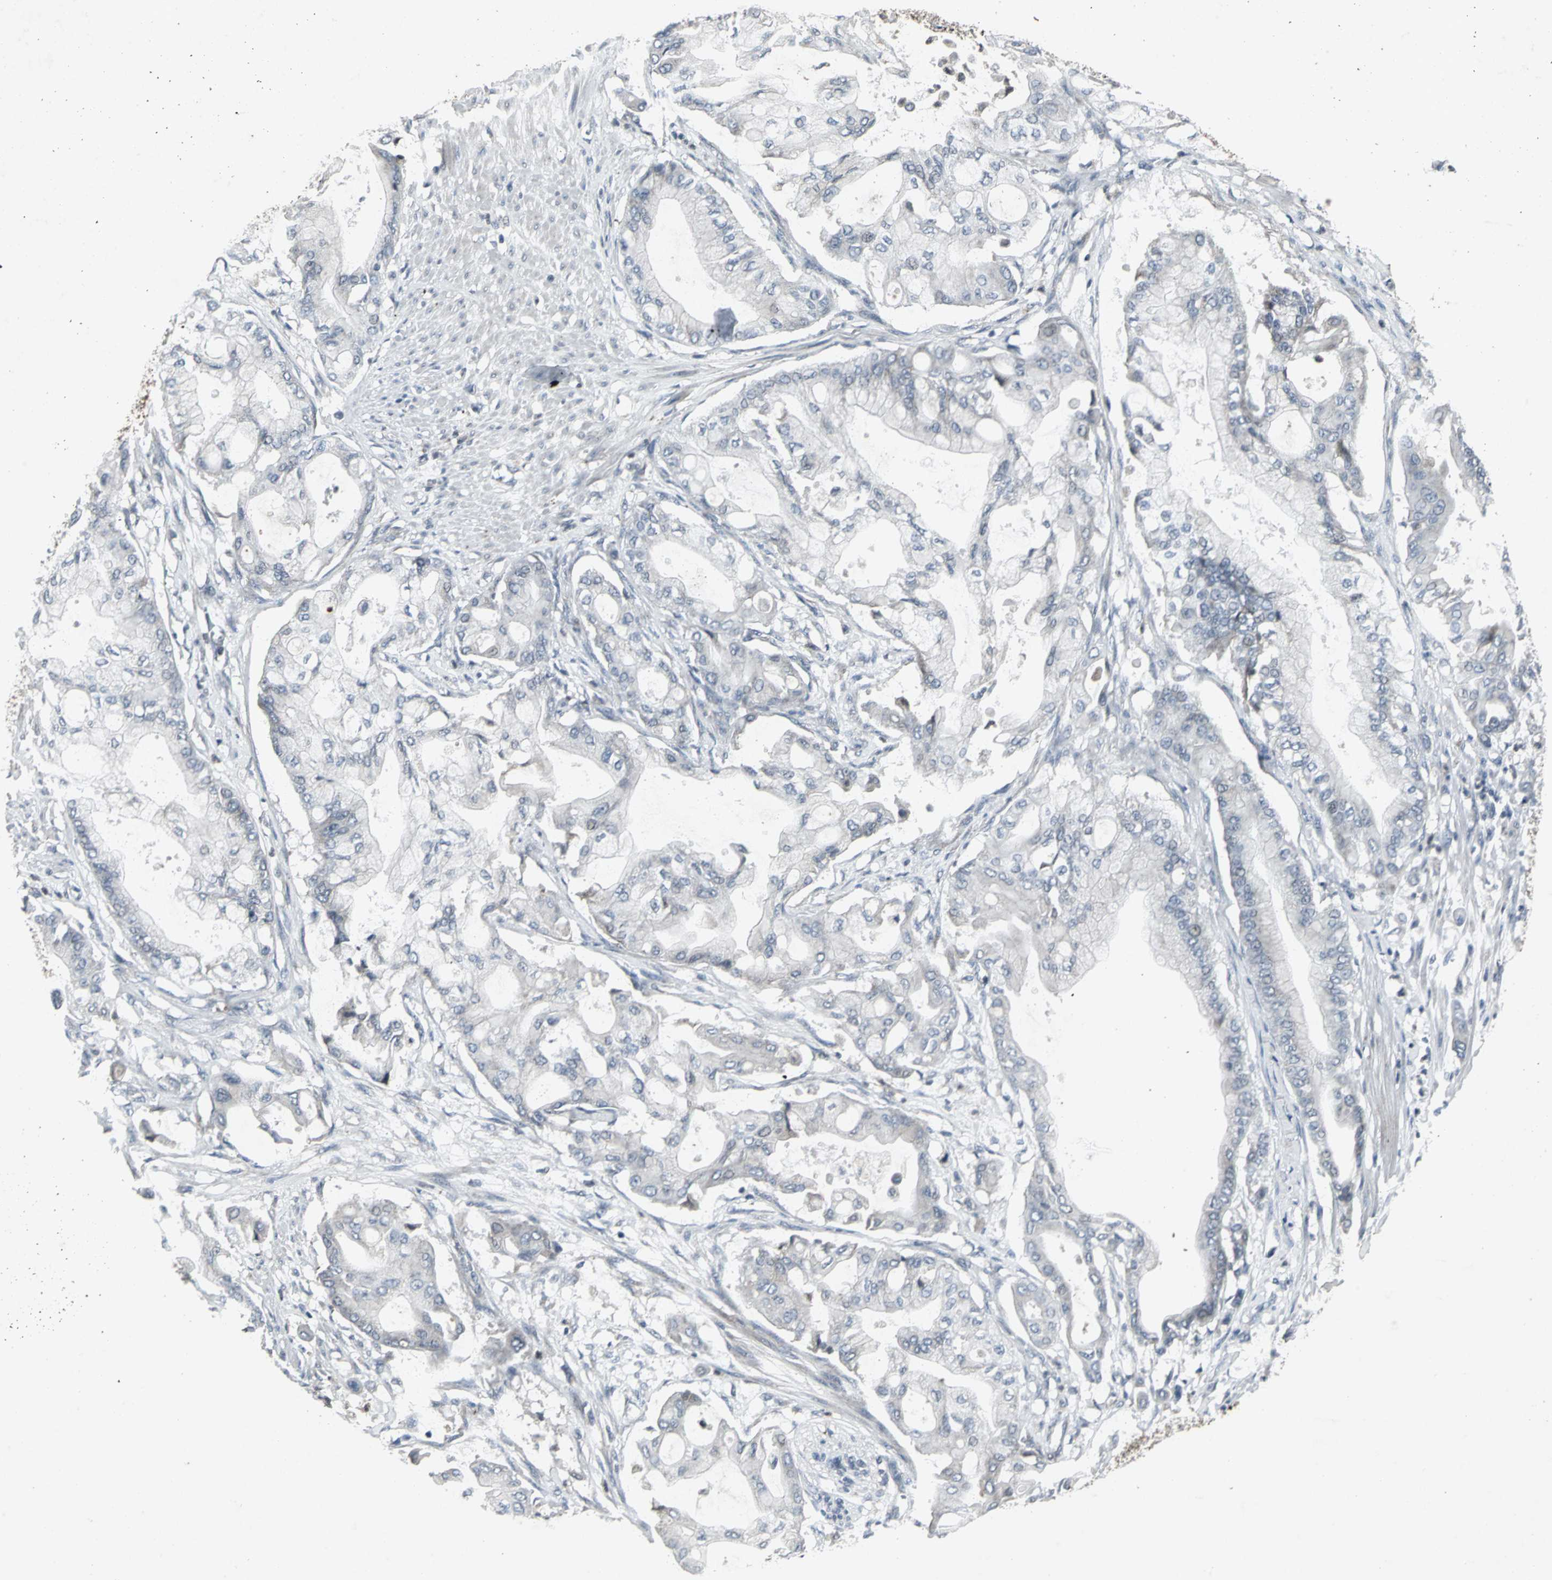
{"staining": {"intensity": "negative", "quantity": "none", "location": "none"}, "tissue": "pancreatic cancer", "cell_type": "Tumor cells", "image_type": "cancer", "snomed": [{"axis": "morphology", "description": "Adenocarcinoma, NOS"}, {"axis": "morphology", "description": "Adenocarcinoma, metastatic, NOS"}, {"axis": "topography", "description": "Lymph node"}, {"axis": "topography", "description": "Pancreas"}, {"axis": "topography", "description": "Duodenum"}], "caption": "IHC of pancreatic cancer demonstrates no positivity in tumor cells.", "gene": "BMP4", "patient": {"sex": "female", "age": 64}}